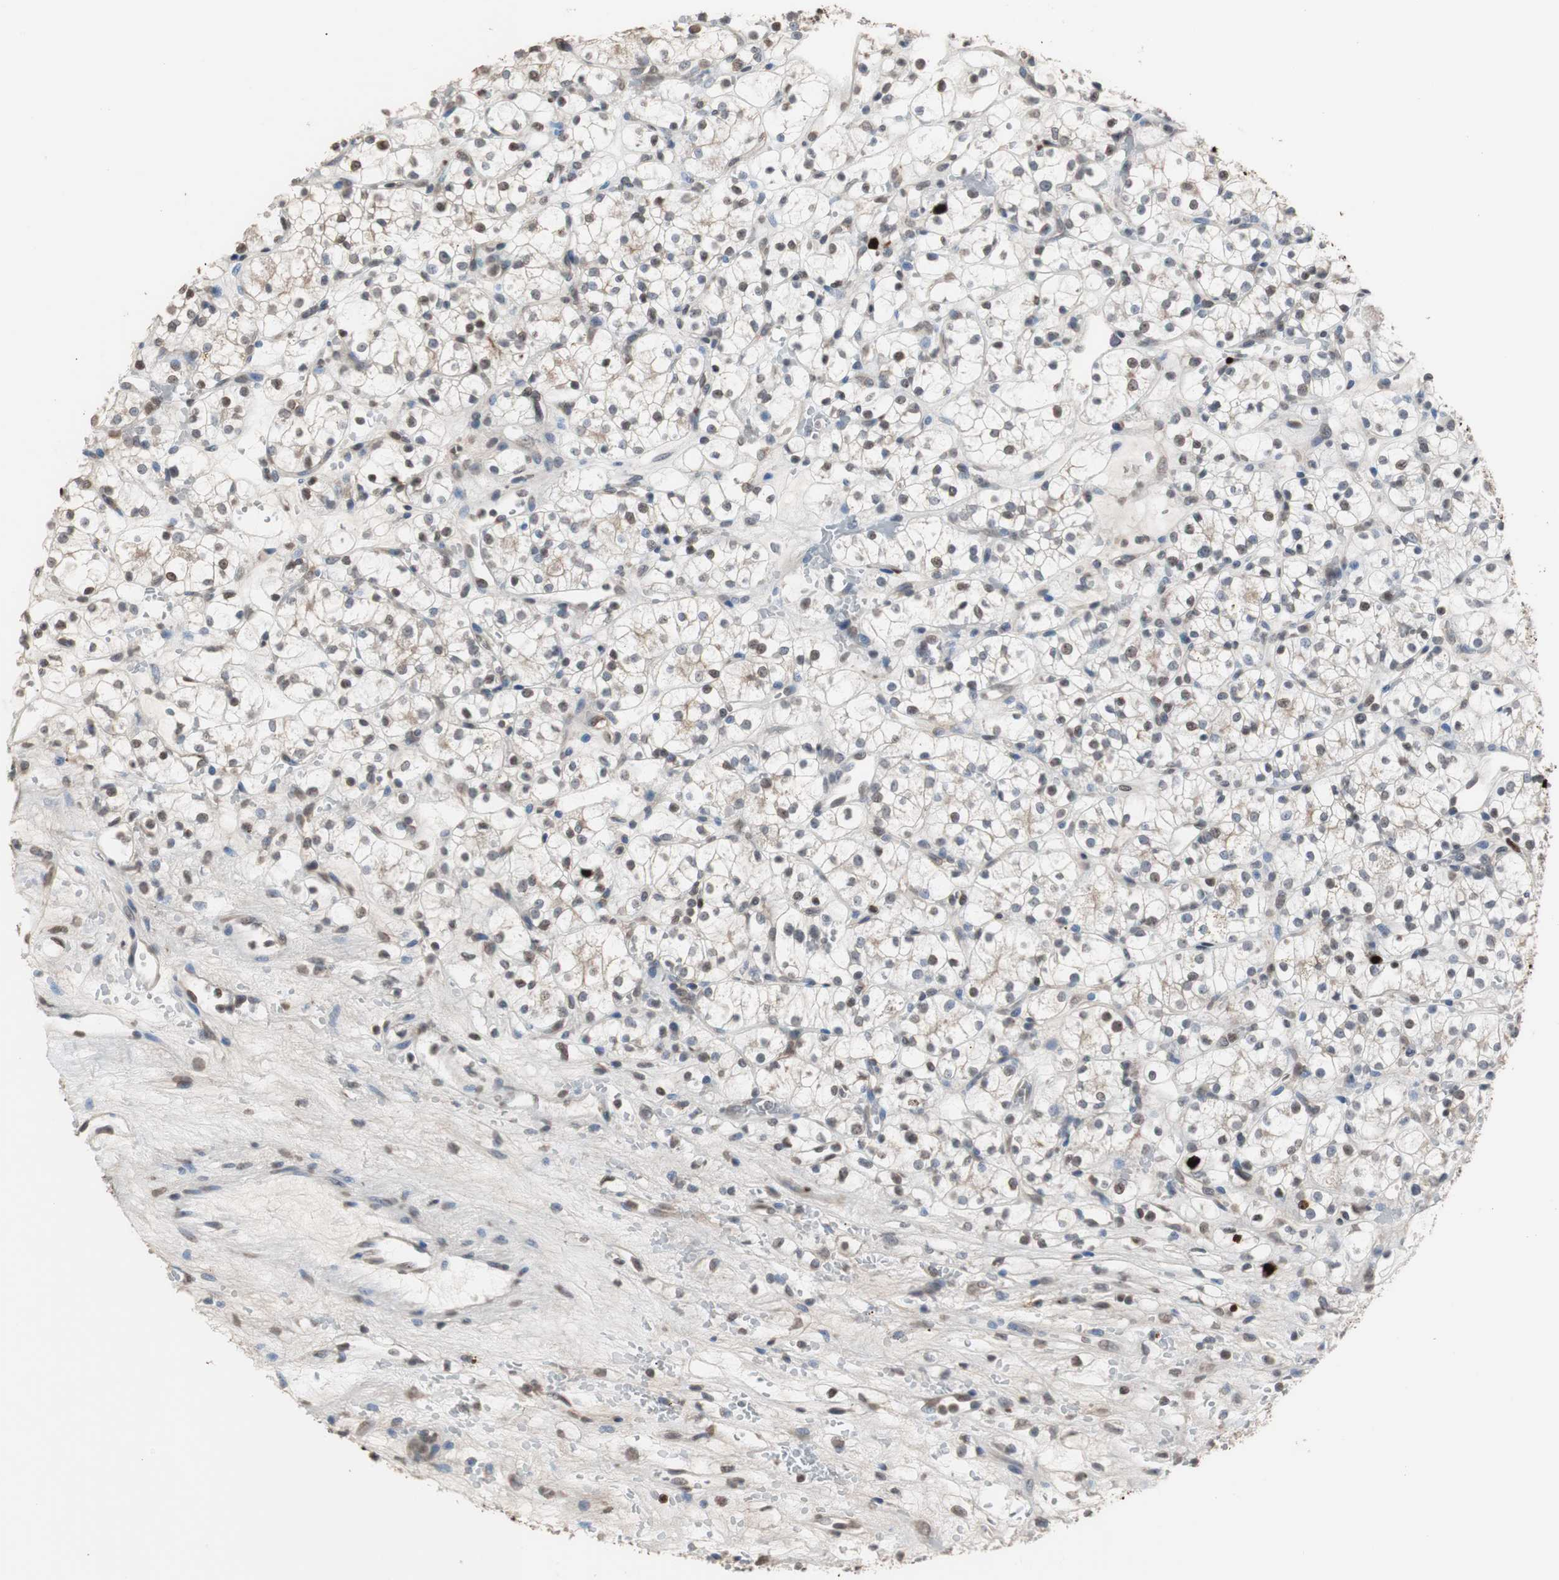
{"staining": {"intensity": "moderate", "quantity": "25%-75%", "location": "cytoplasmic/membranous,nuclear"}, "tissue": "renal cancer", "cell_type": "Tumor cells", "image_type": "cancer", "snomed": [{"axis": "morphology", "description": "Adenocarcinoma, NOS"}, {"axis": "topography", "description": "Kidney"}], "caption": "Immunohistochemistry (IHC) of renal cancer (adenocarcinoma) shows medium levels of moderate cytoplasmic/membranous and nuclear positivity in about 25%-75% of tumor cells.", "gene": "TOP2A", "patient": {"sex": "female", "age": 60}}